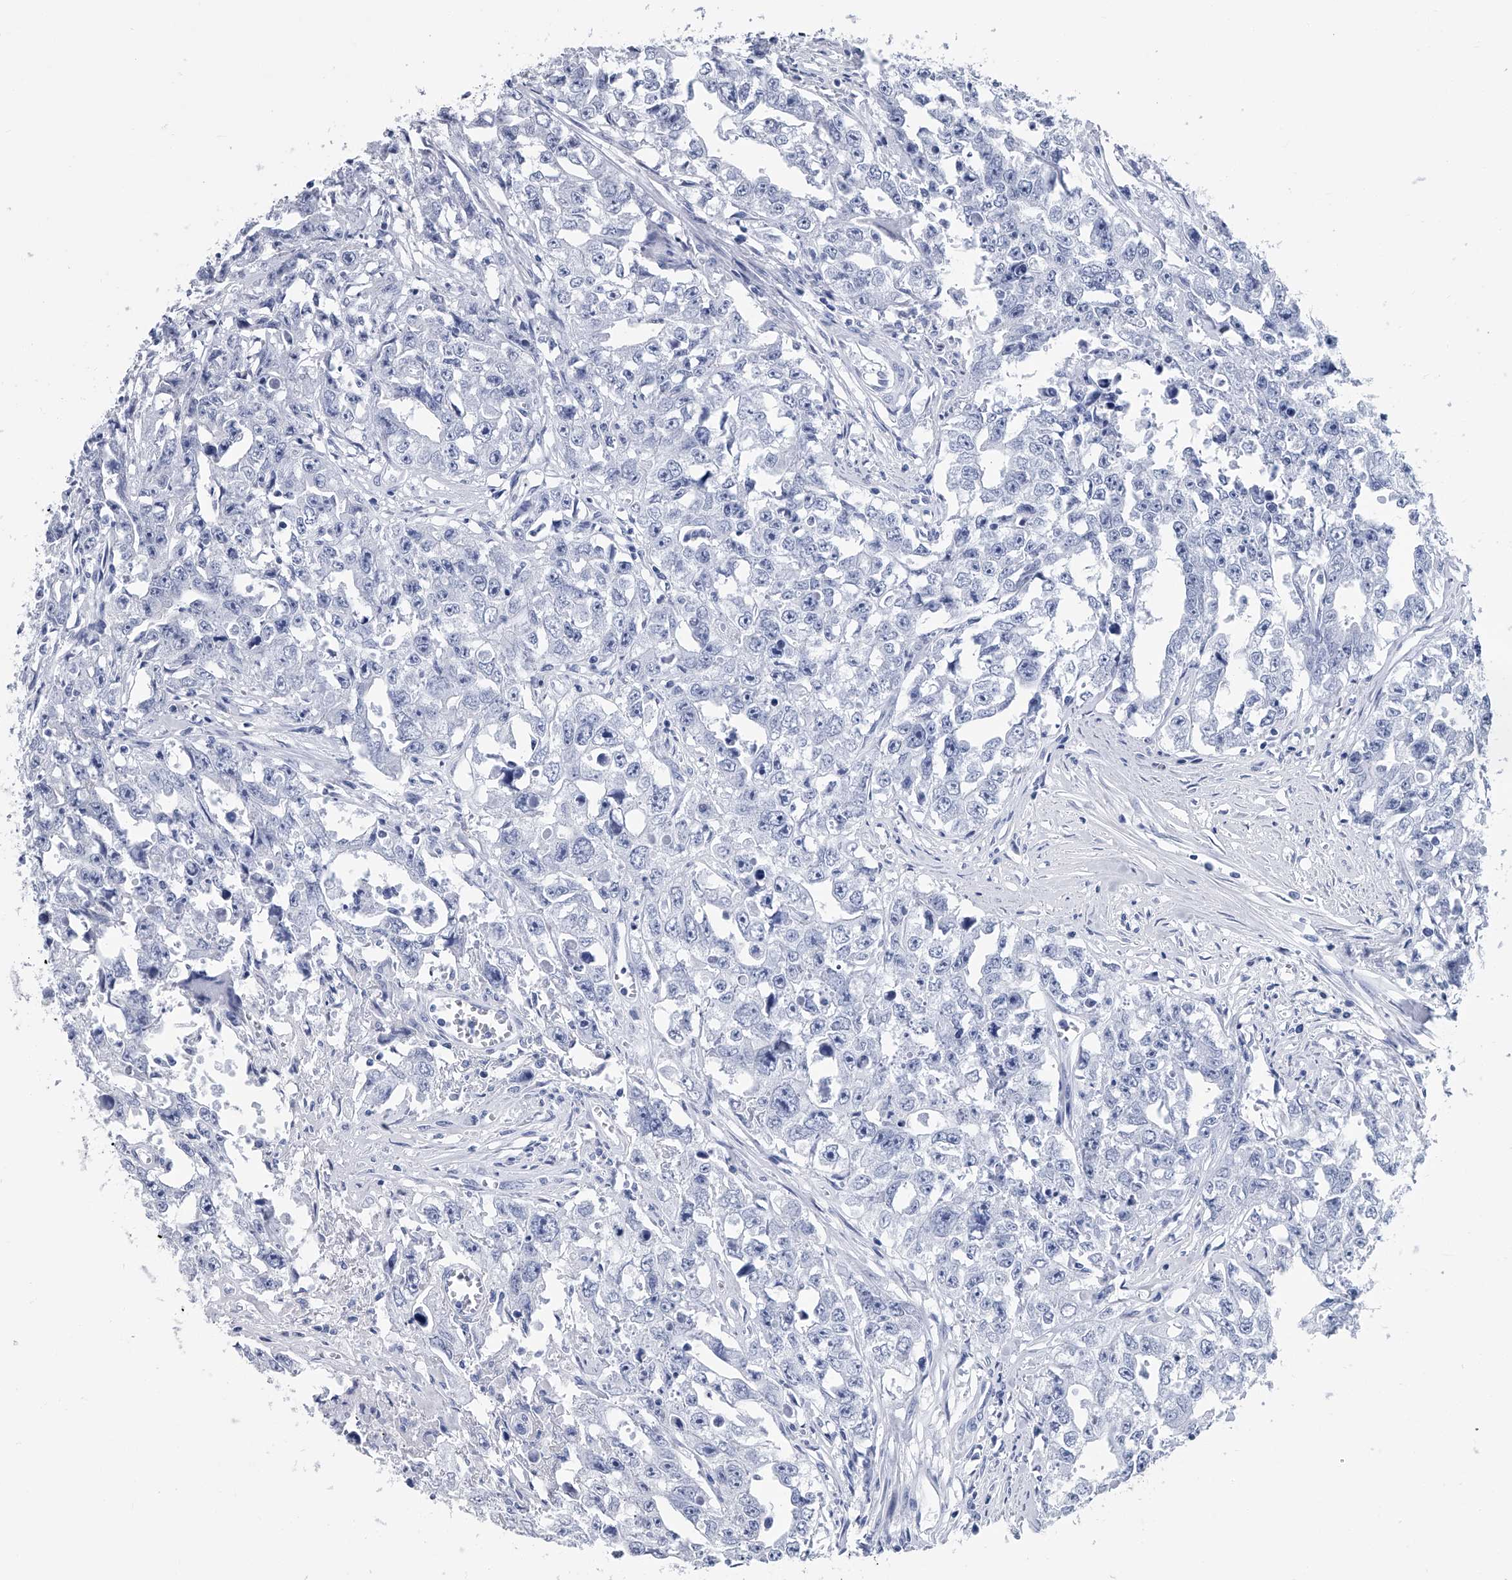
{"staining": {"intensity": "negative", "quantity": "none", "location": "none"}, "tissue": "testis cancer", "cell_type": "Tumor cells", "image_type": "cancer", "snomed": [{"axis": "morphology", "description": "Seminoma, NOS"}, {"axis": "morphology", "description": "Carcinoma, Embryonal, NOS"}, {"axis": "topography", "description": "Testis"}], "caption": "Testis embryonal carcinoma was stained to show a protein in brown. There is no significant positivity in tumor cells.", "gene": "MAP4K3", "patient": {"sex": "male", "age": 43}}